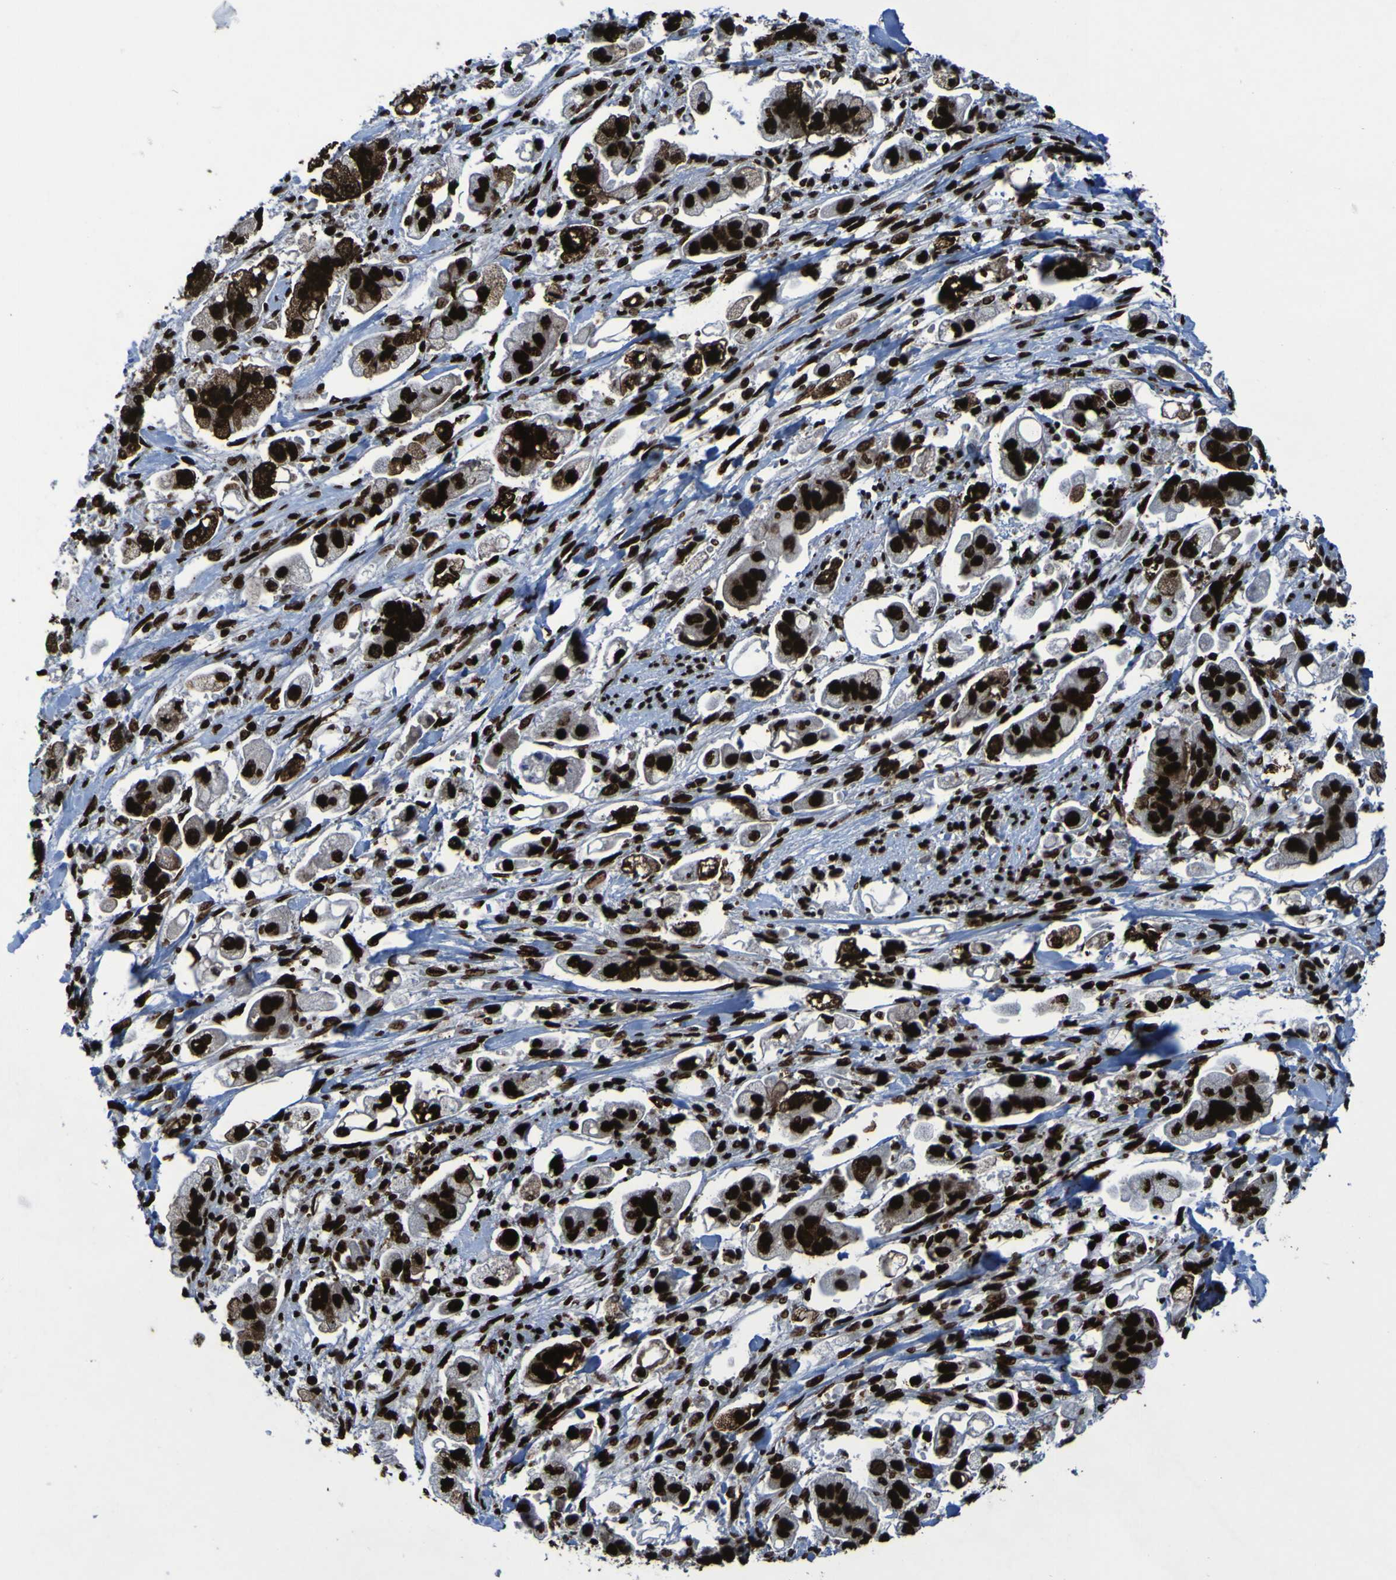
{"staining": {"intensity": "strong", "quantity": ">75%", "location": "nuclear"}, "tissue": "stomach cancer", "cell_type": "Tumor cells", "image_type": "cancer", "snomed": [{"axis": "morphology", "description": "Adenocarcinoma, NOS"}, {"axis": "topography", "description": "Stomach"}], "caption": "Immunohistochemical staining of human adenocarcinoma (stomach) exhibits high levels of strong nuclear positivity in approximately >75% of tumor cells. The protein of interest is shown in brown color, while the nuclei are stained blue.", "gene": "NPM1", "patient": {"sex": "male", "age": 62}}